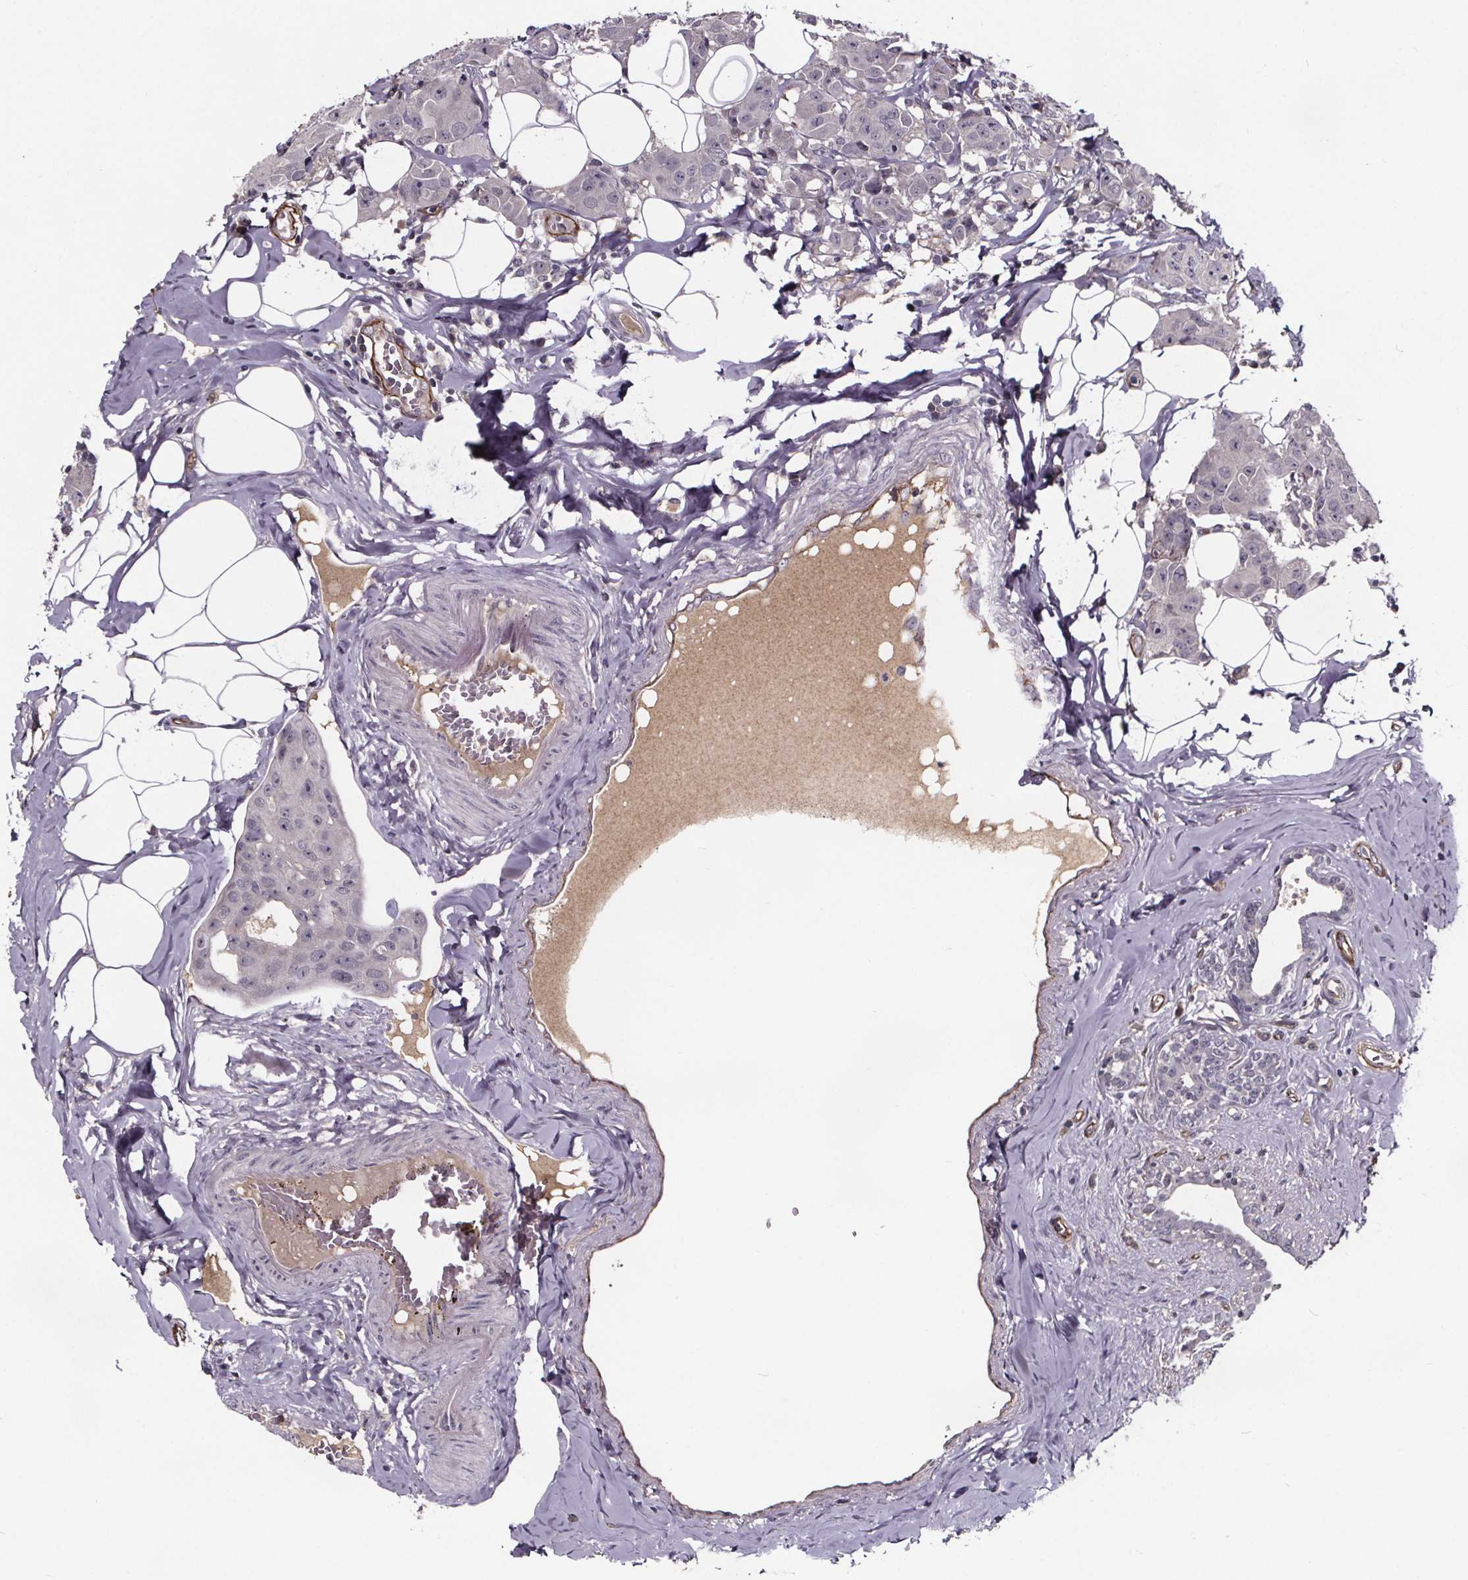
{"staining": {"intensity": "negative", "quantity": "none", "location": "none"}, "tissue": "breast cancer", "cell_type": "Tumor cells", "image_type": "cancer", "snomed": [{"axis": "morphology", "description": "Normal tissue, NOS"}, {"axis": "morphology", "description": "Duct carcinoma"}, {"axis": "topography", "description": "Breast"}], "caption": "Image shows no protein staining in tumor cells of breast cancer (invasive ductal carcinoma) tissue.", "gene": "NPHP4", "patient": {"sex": "female", "age": 43}}